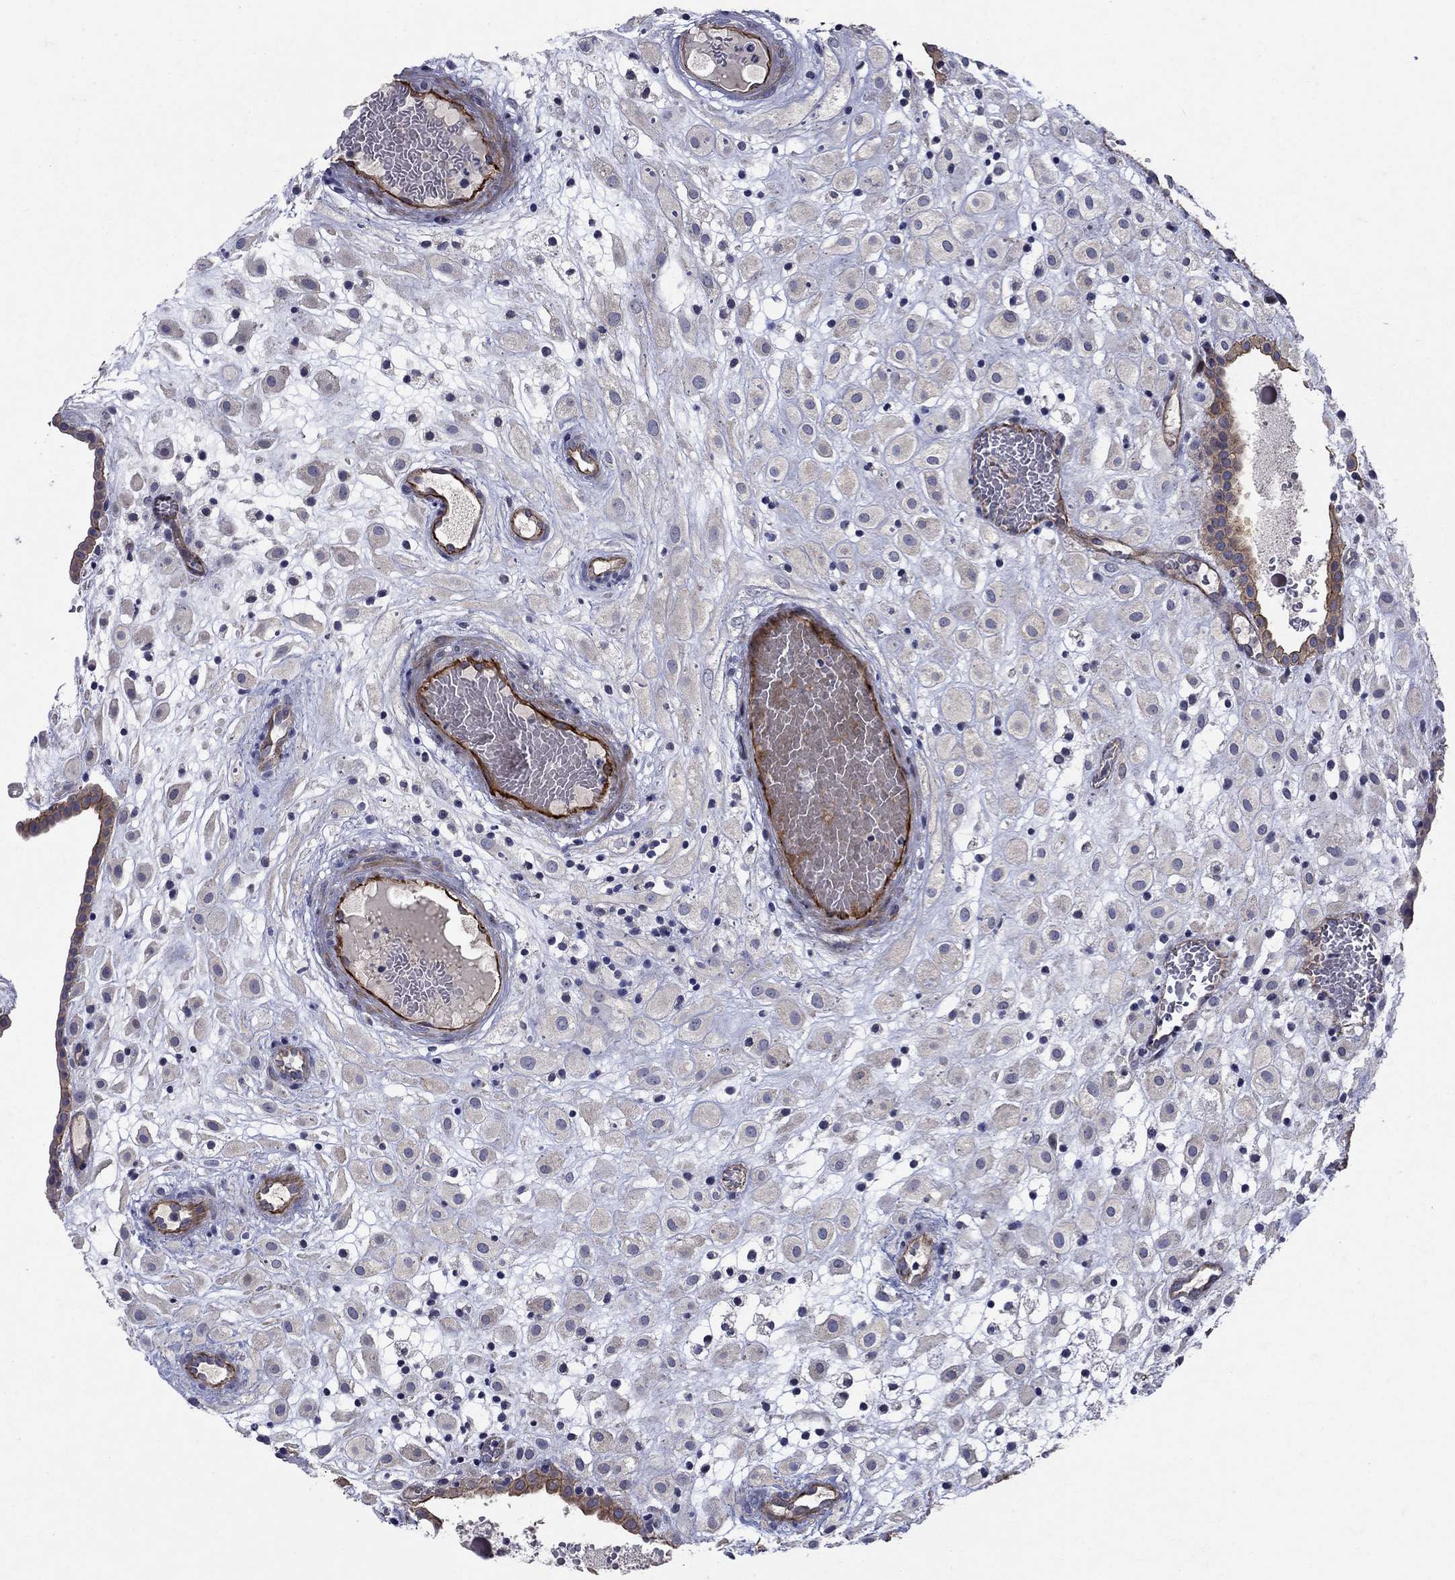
{"staining": {"intensity": "negative", "quantity": "none", "location": "none"}, "tissue": "placenta", "cell_type": "Decidual cells", "image_type": "normal", "snomed": [{"axis": "morphology", "description": "Normal tissue, NOS"}, {"axis": "topography", "description": "Placenta"}], "caption": "High power microscopy micrograph of an immunohistochemistry image of normal placenta, revealing no significant positivity in decidual cells.", "gene": "SLC7A1", "patient": {"sex": "female", "age": 24}}